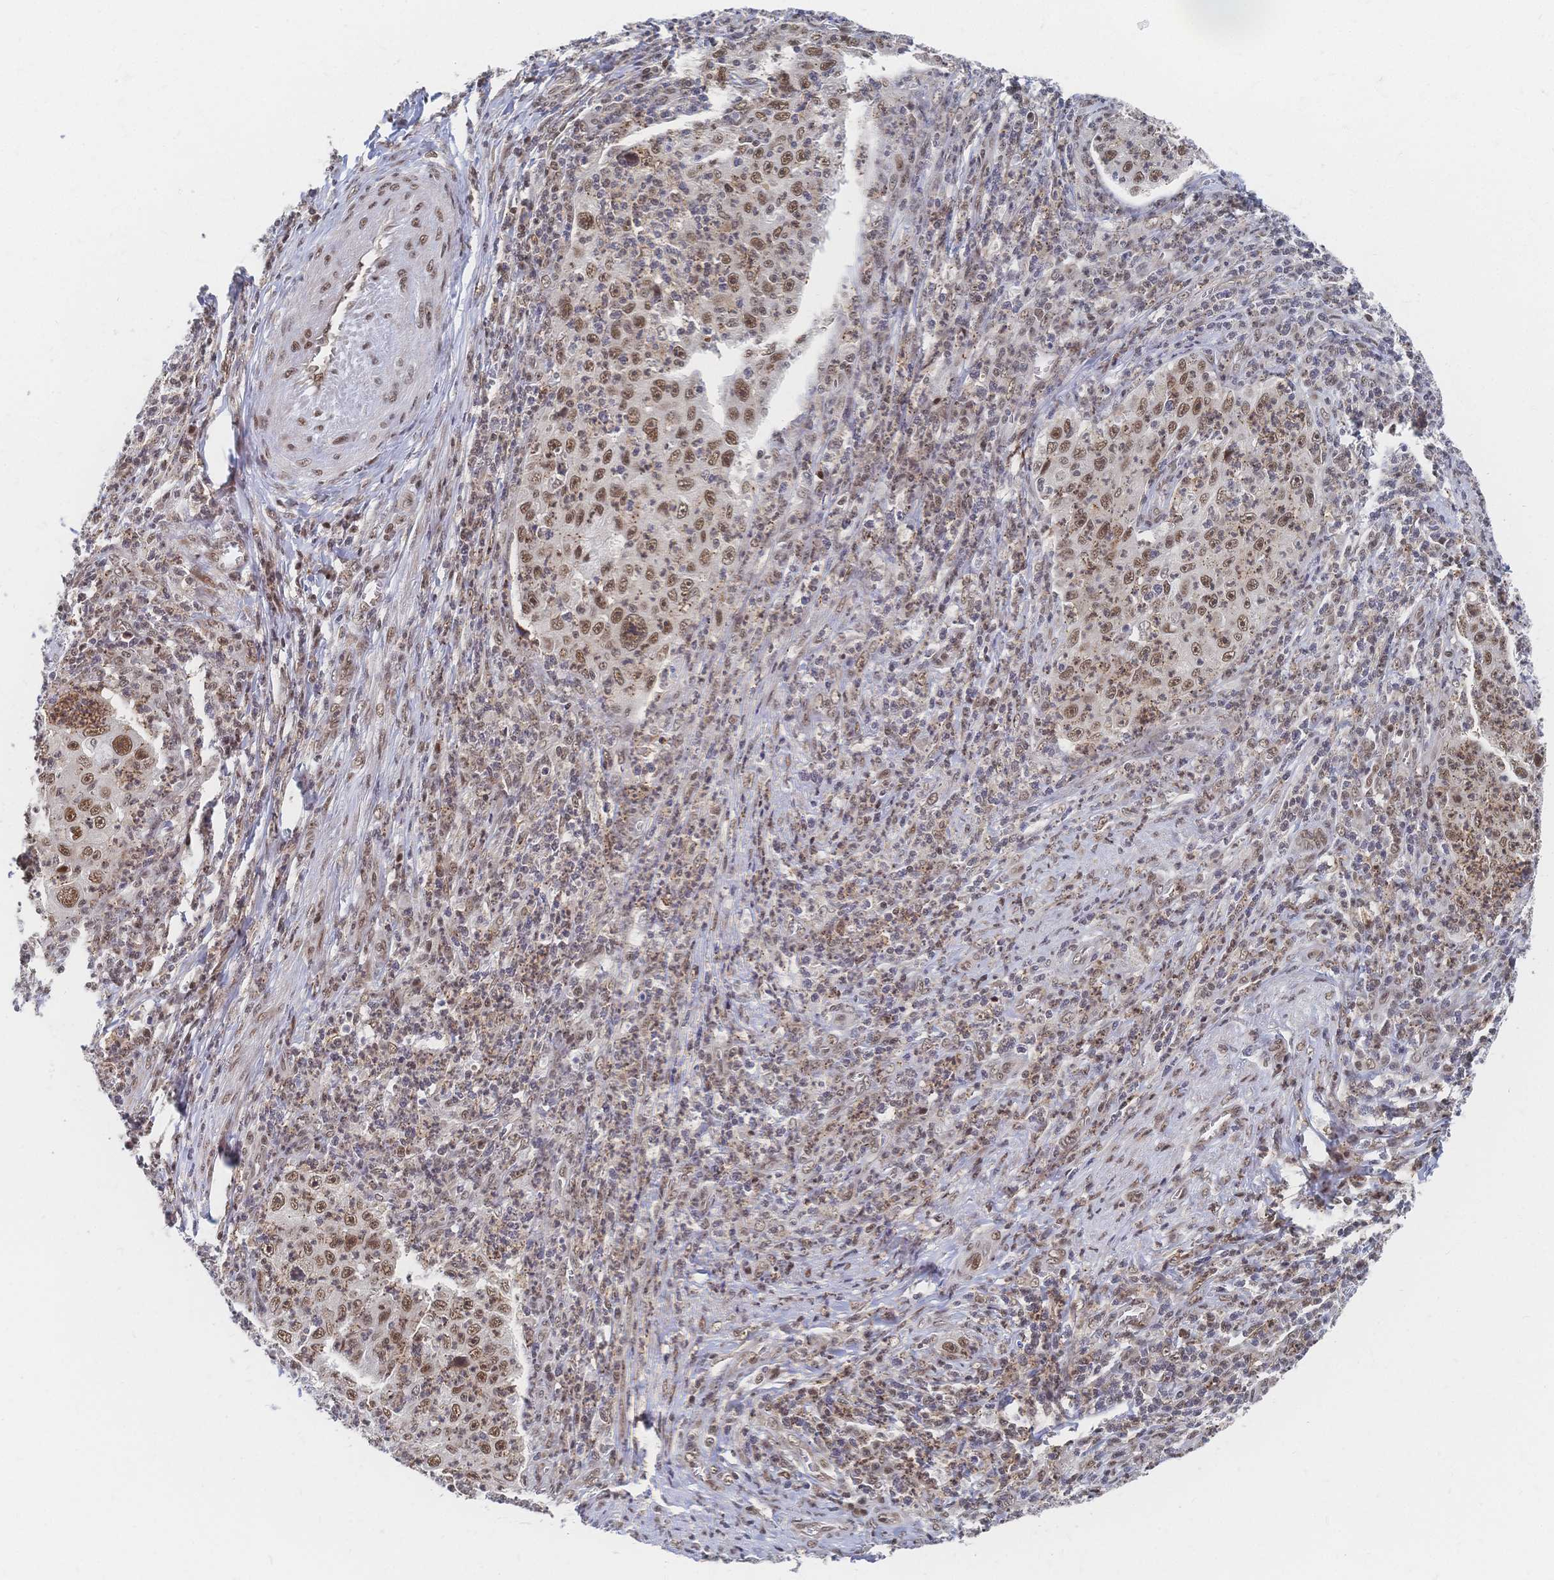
{"staining": {"intensity": "moderate", "quantity": ">75%", "location": "nuclear"}, "tissue": "cervical cancer", "cell_type": "Tumor cells", "image_type": "cancer", "snomed": [{"axis": "morphology", "description": "Squamous cell carcinoma, NOS"}, {"axis": "topography", "description": "Cervix"}], "caption": "Human cervical cancer stained with a protein marker displays moderate staining in tumor cells.", "gene": "NELFA", "patient": {"sex": "female", "age": 30}}